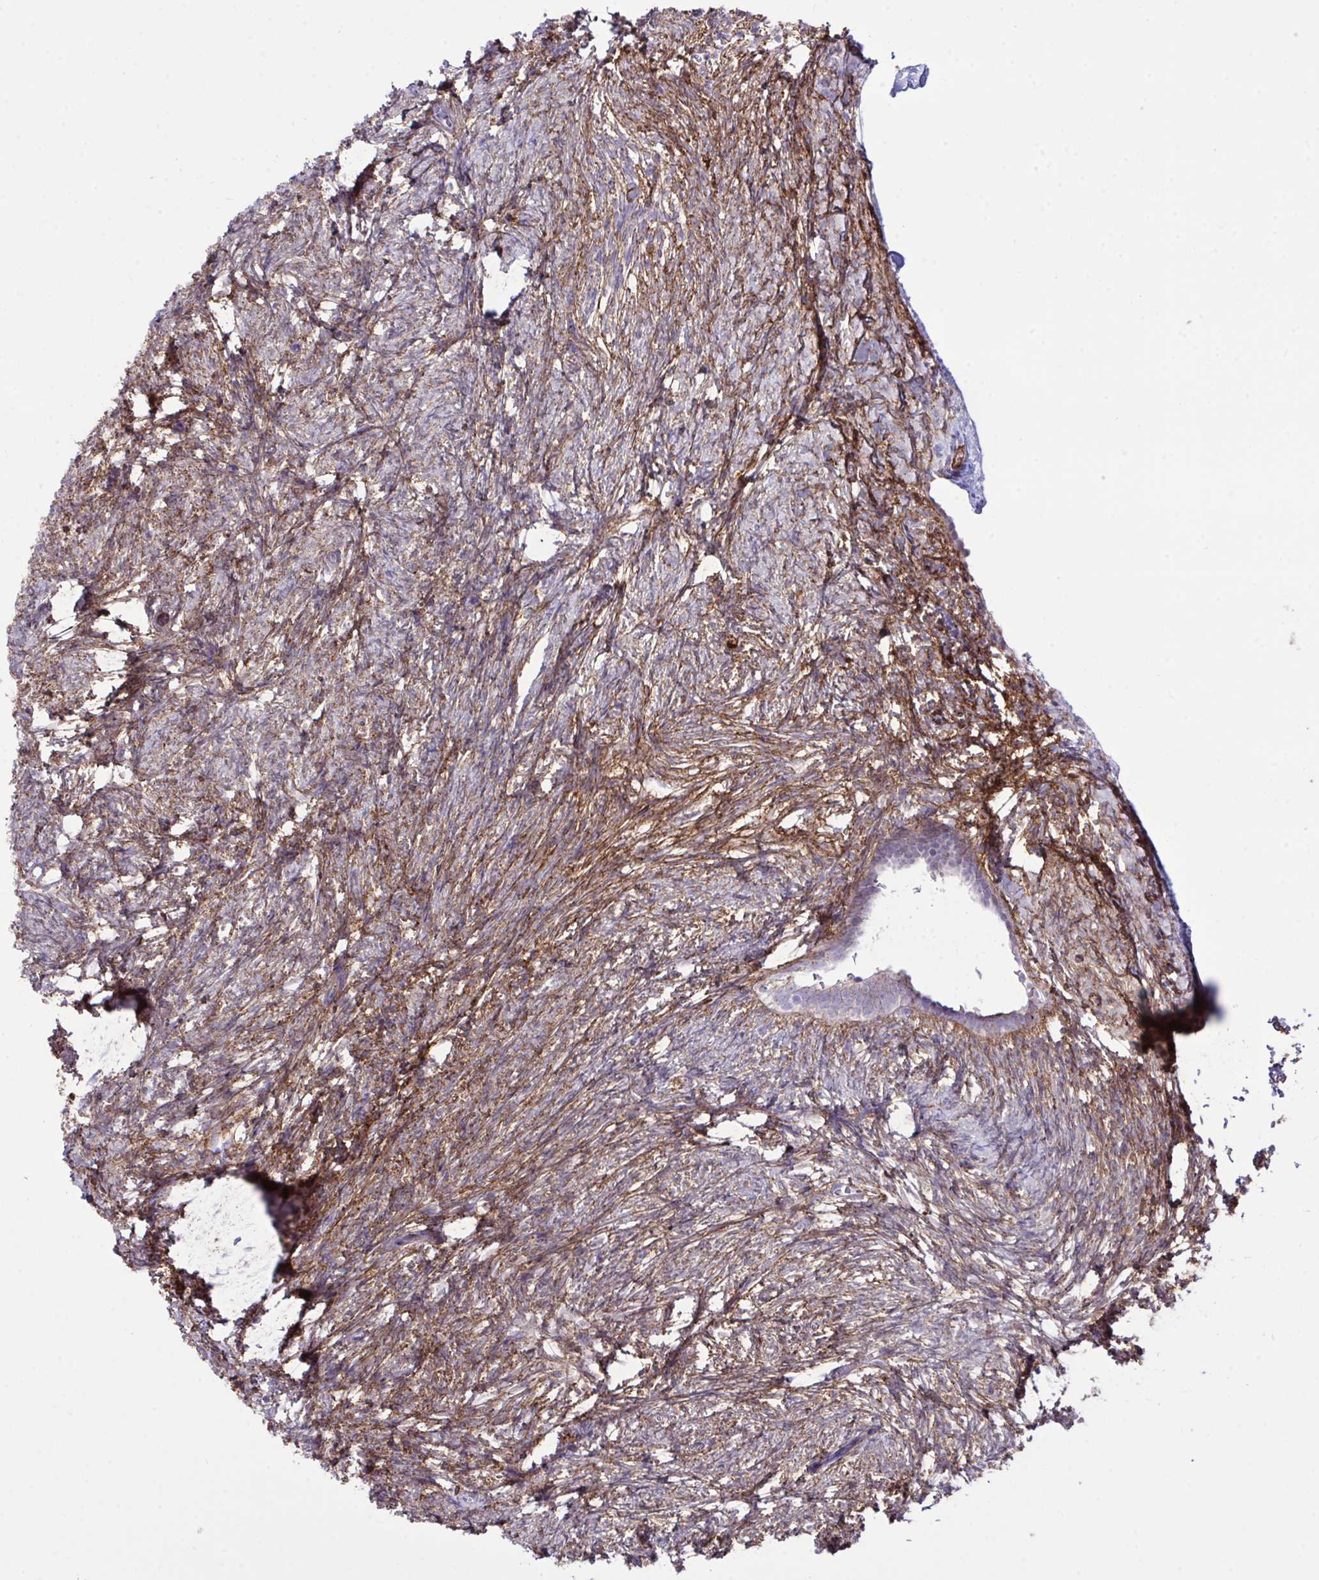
{"staining": {"intensity": "negative", "quantity": "none", "location": "none"}, "tissue": "ovary", "cell_type": "Follicle cells", "image_type": "normal", "snomed": [{"axis": "morphology", "description": "Normal tissue, NOS"}, {"axis": "topography", "description": "Ovary"}], "caption": "IHC of benign human ovary demonstrates no positivity in follicle cells. (DAB IHC visualized using brightfield microscopy, high magnification).", "gene": "SYNPO2L", "patient": {"sex": "female", "age": 41}}